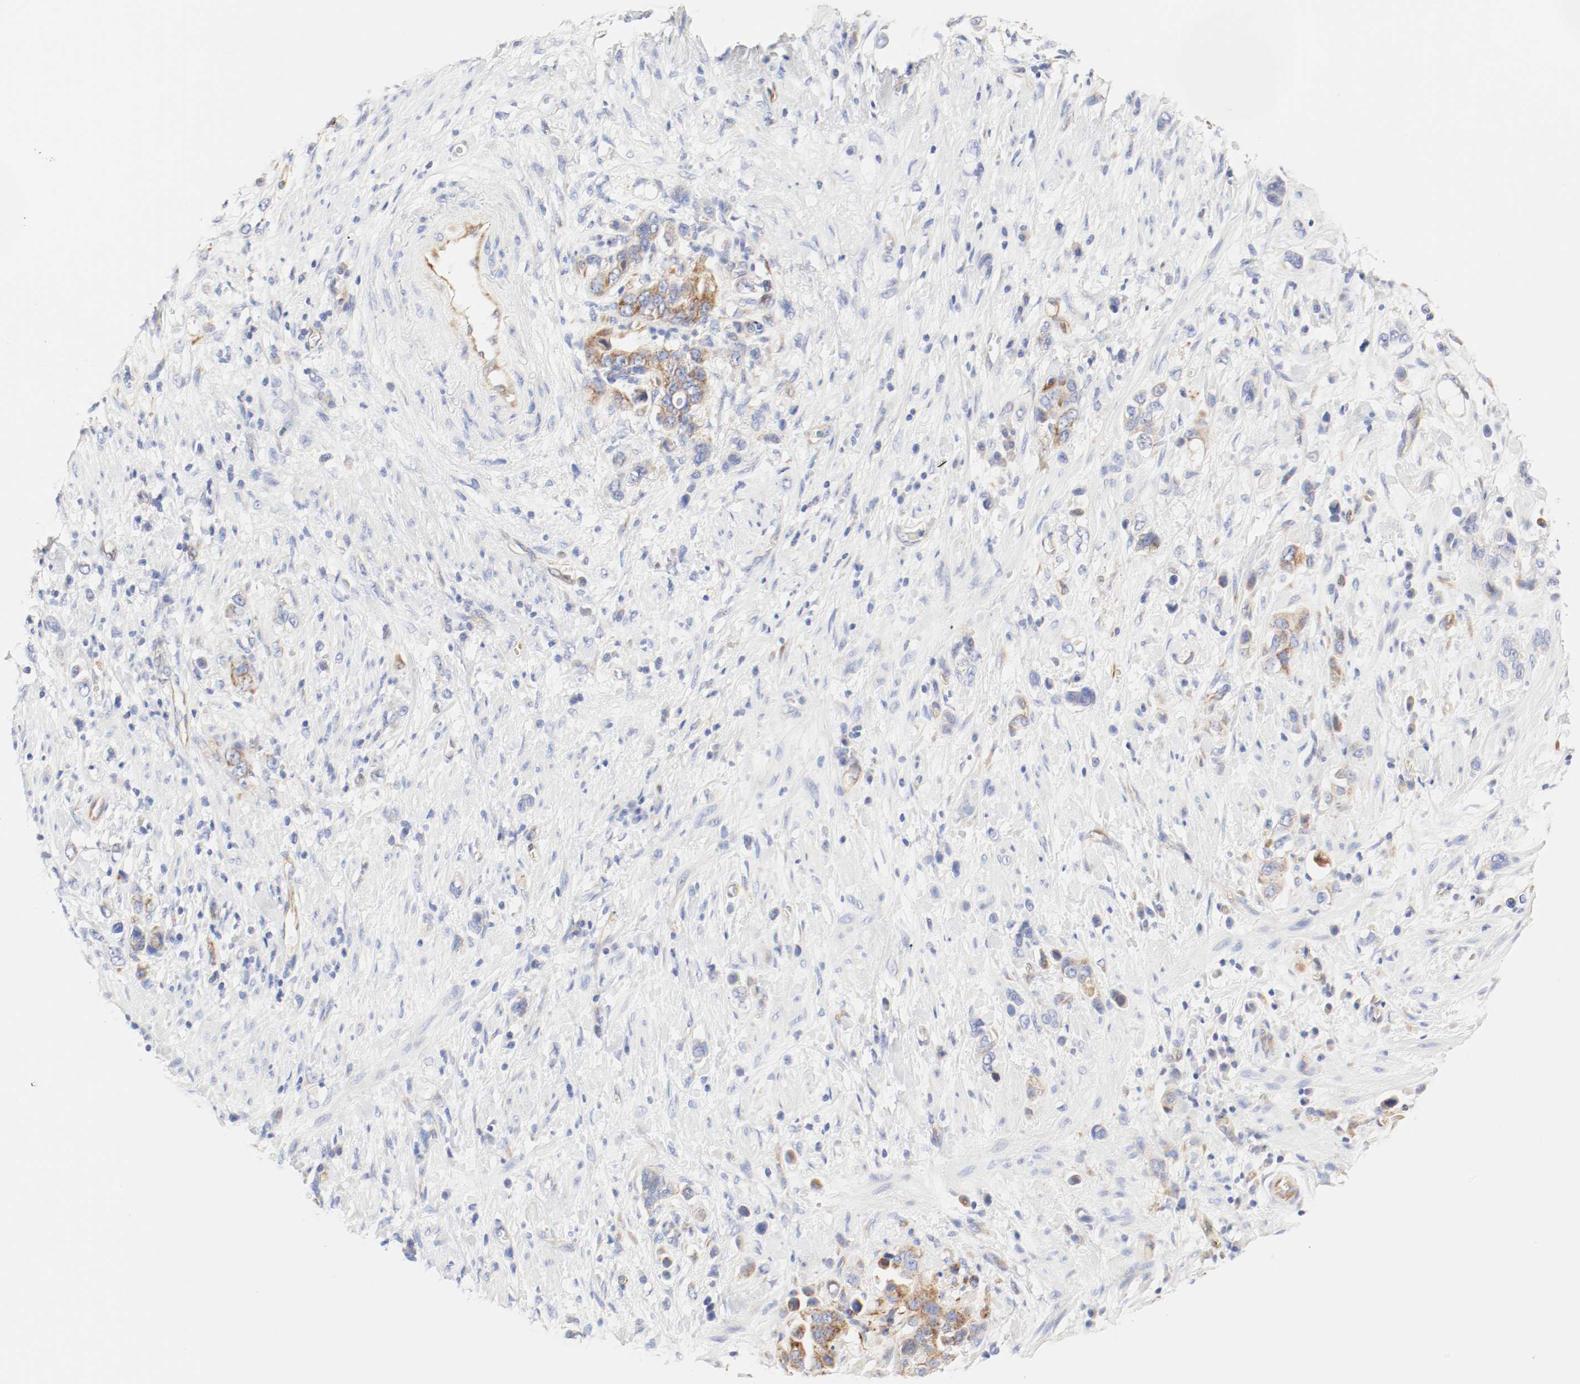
{"staining": {"intensity": "moderate", "quantity": ">75%", "location": "cytoplasmic/membranous"}, "tissue": "stomach cancer", "cell_type": "Tumor cells", "image_type": "cancer", "snomed": [{"axis": "morphology", "description": "Adenocarcinoma, NOS"}, {"axis": "topography", "description": "Stomach, lower"}], "caption": "Brown immunohistochemical staining in stomach adenocarcinoma reveals moderate cytoplasmic/membranous expression in about >75% of tumor cells.", "gene": "GIT1", "patient": {"sex": "female", "age": 93}}